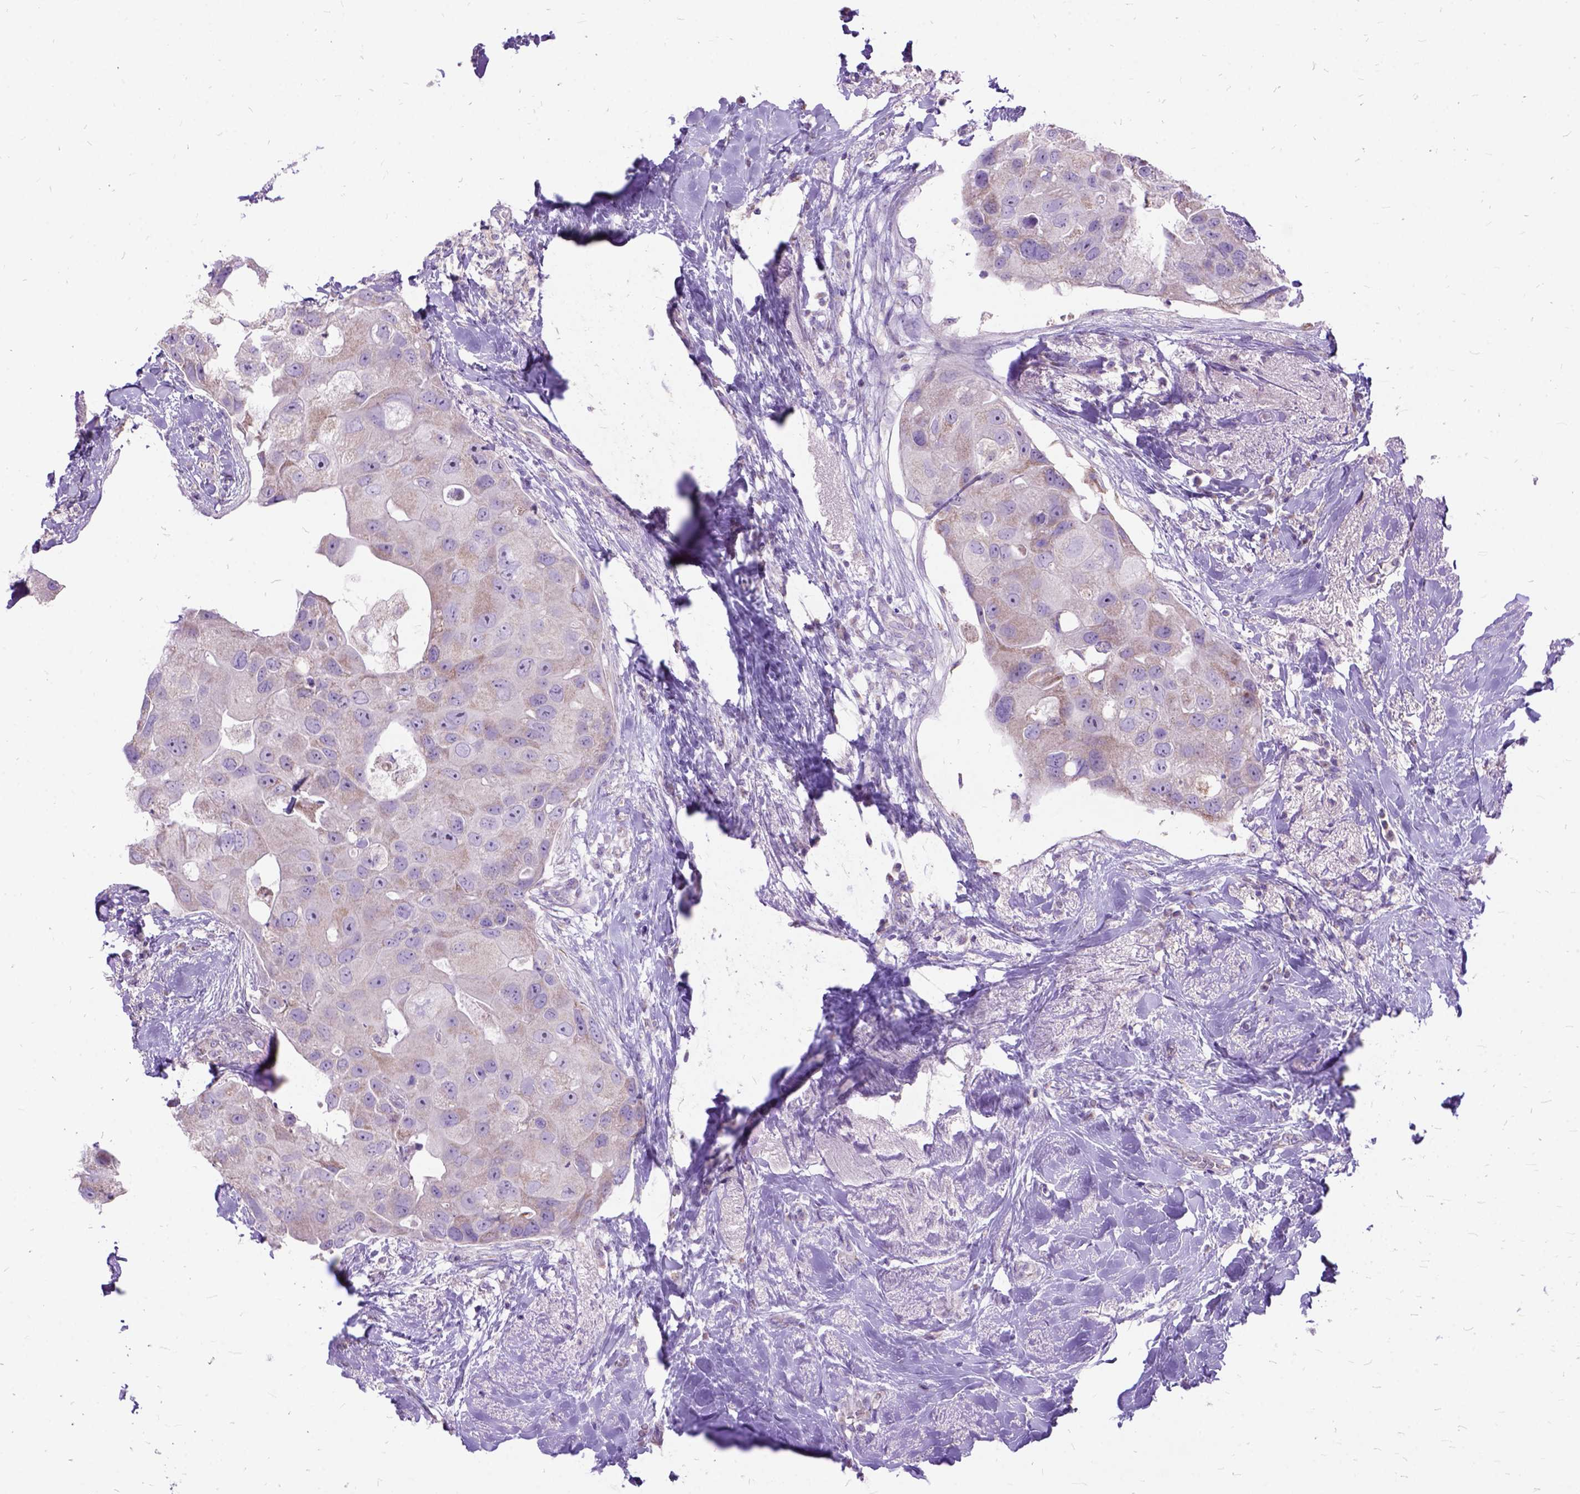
{"staining": {"intensity": "weak", "quantity": "<25%", "location": "cytoplasmic/membranous"}, "tissue": "breast cancer", "cell_type": "Tumor cells", "image_type": "cancer", "snomed": [{"axis": "morphology", "description": "Duct carcinoma"}, {"axis": "topography", "description": "Breast"}], "caption": "The micrograph reveals no significant expression in tumor cells of breast cancer (invasive ductal carcinoma). The staining is performed using DAB (3,3'-diaminobenzidine) brown chromogen with nuclei counter-stained in using hematoxylin.", "gene": "CTAG2", "patient": {"sex": "female", "age": 43}}